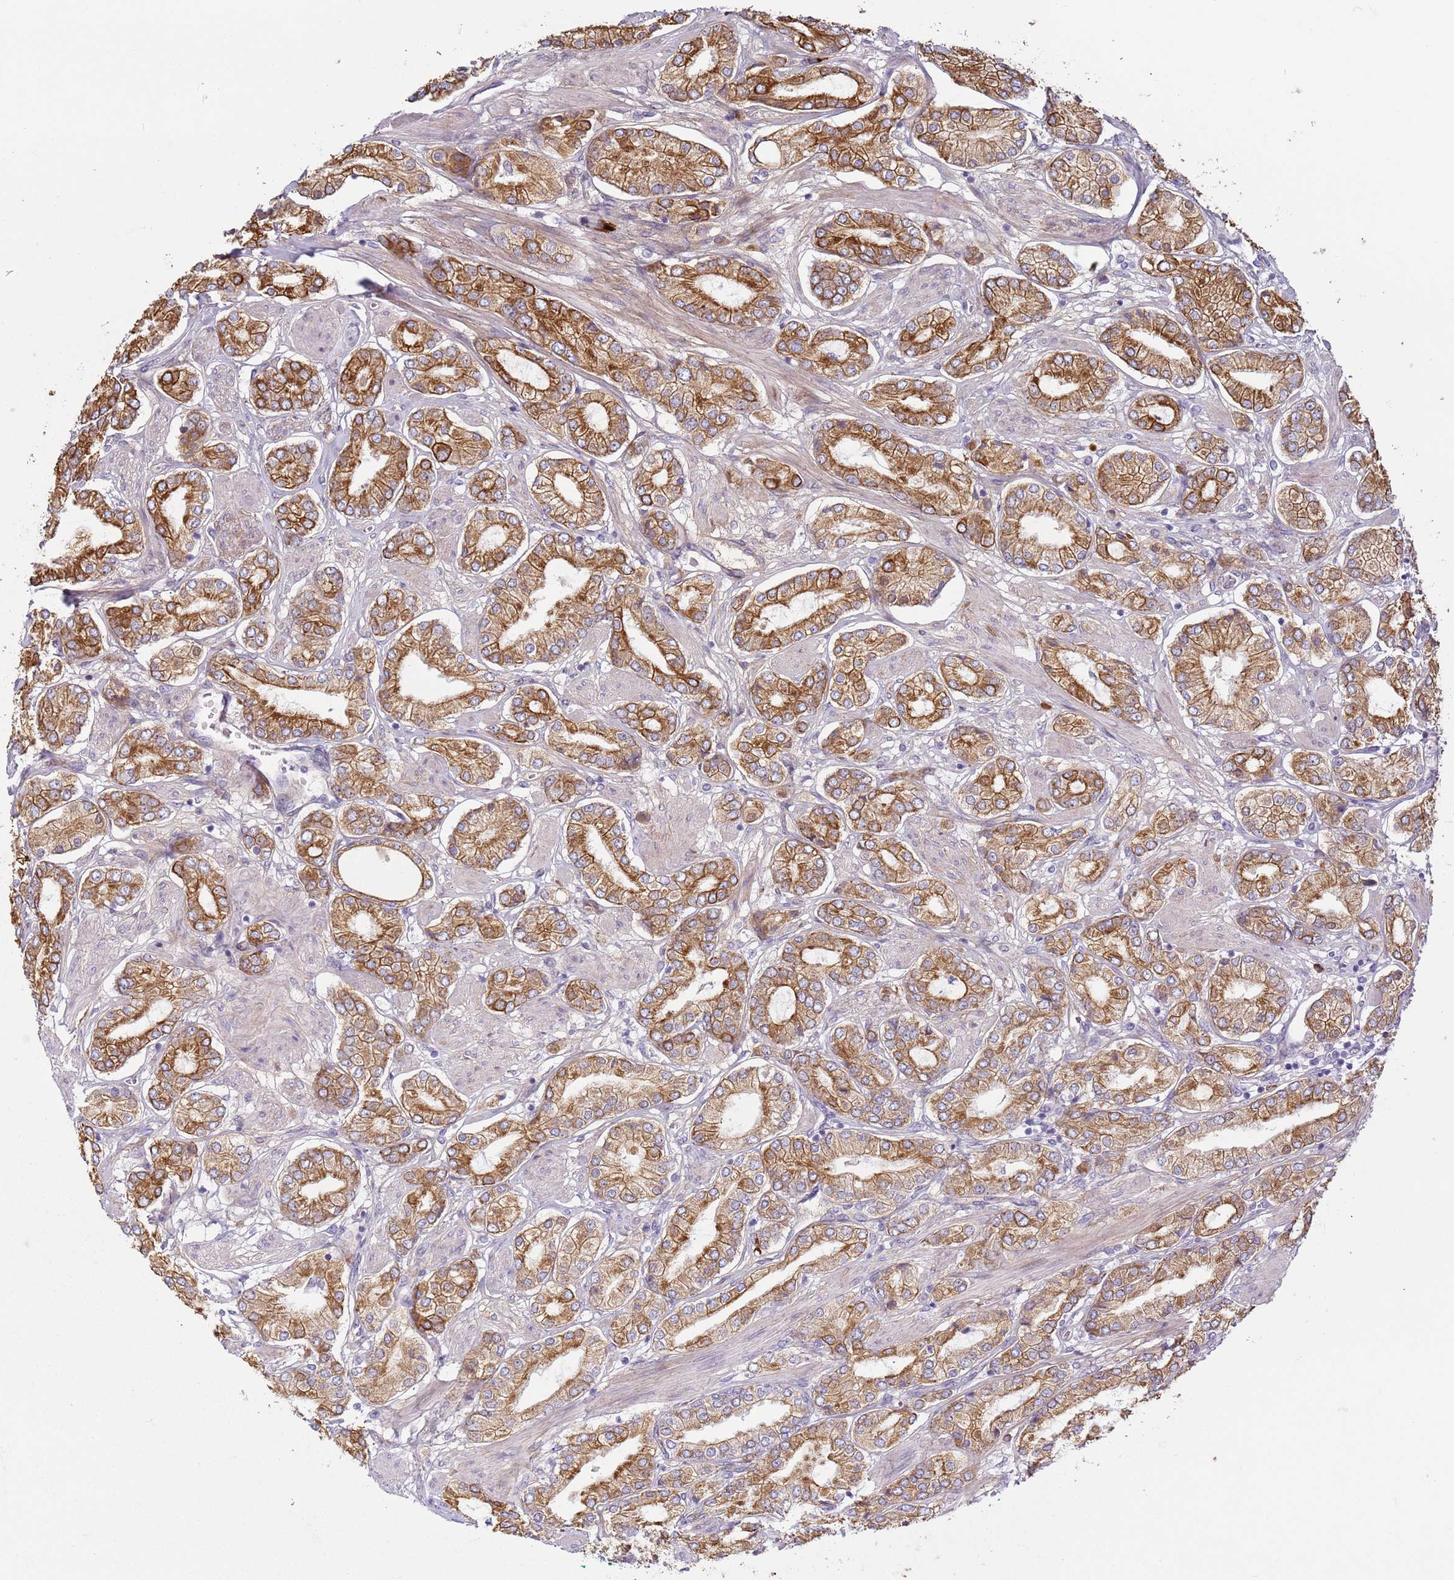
{"staining": {"intensity": "strong", "quantity": ">75%", "location": "cytoplasmic/membranous"}, "tissue": "prostate cancer", "cell_type": "Tumor cells", "image_type": "cancer", "snomed": [{"axis": "morphology", "description": "Adenocarcinoma, High grade"}, {"axis": "topography", "description": "Prostate and seminal vesicle, NOS"}], "caption": "There is high levels of strong cytoplasmic/membranous expression in tumor cells of prostate cancer (adenocarcinoma (high-grade)), as demonstrated by immunohistochemical staining (brown color).", "gene": "NPAP1", "patient": {"sex": "male", "age": 64}}